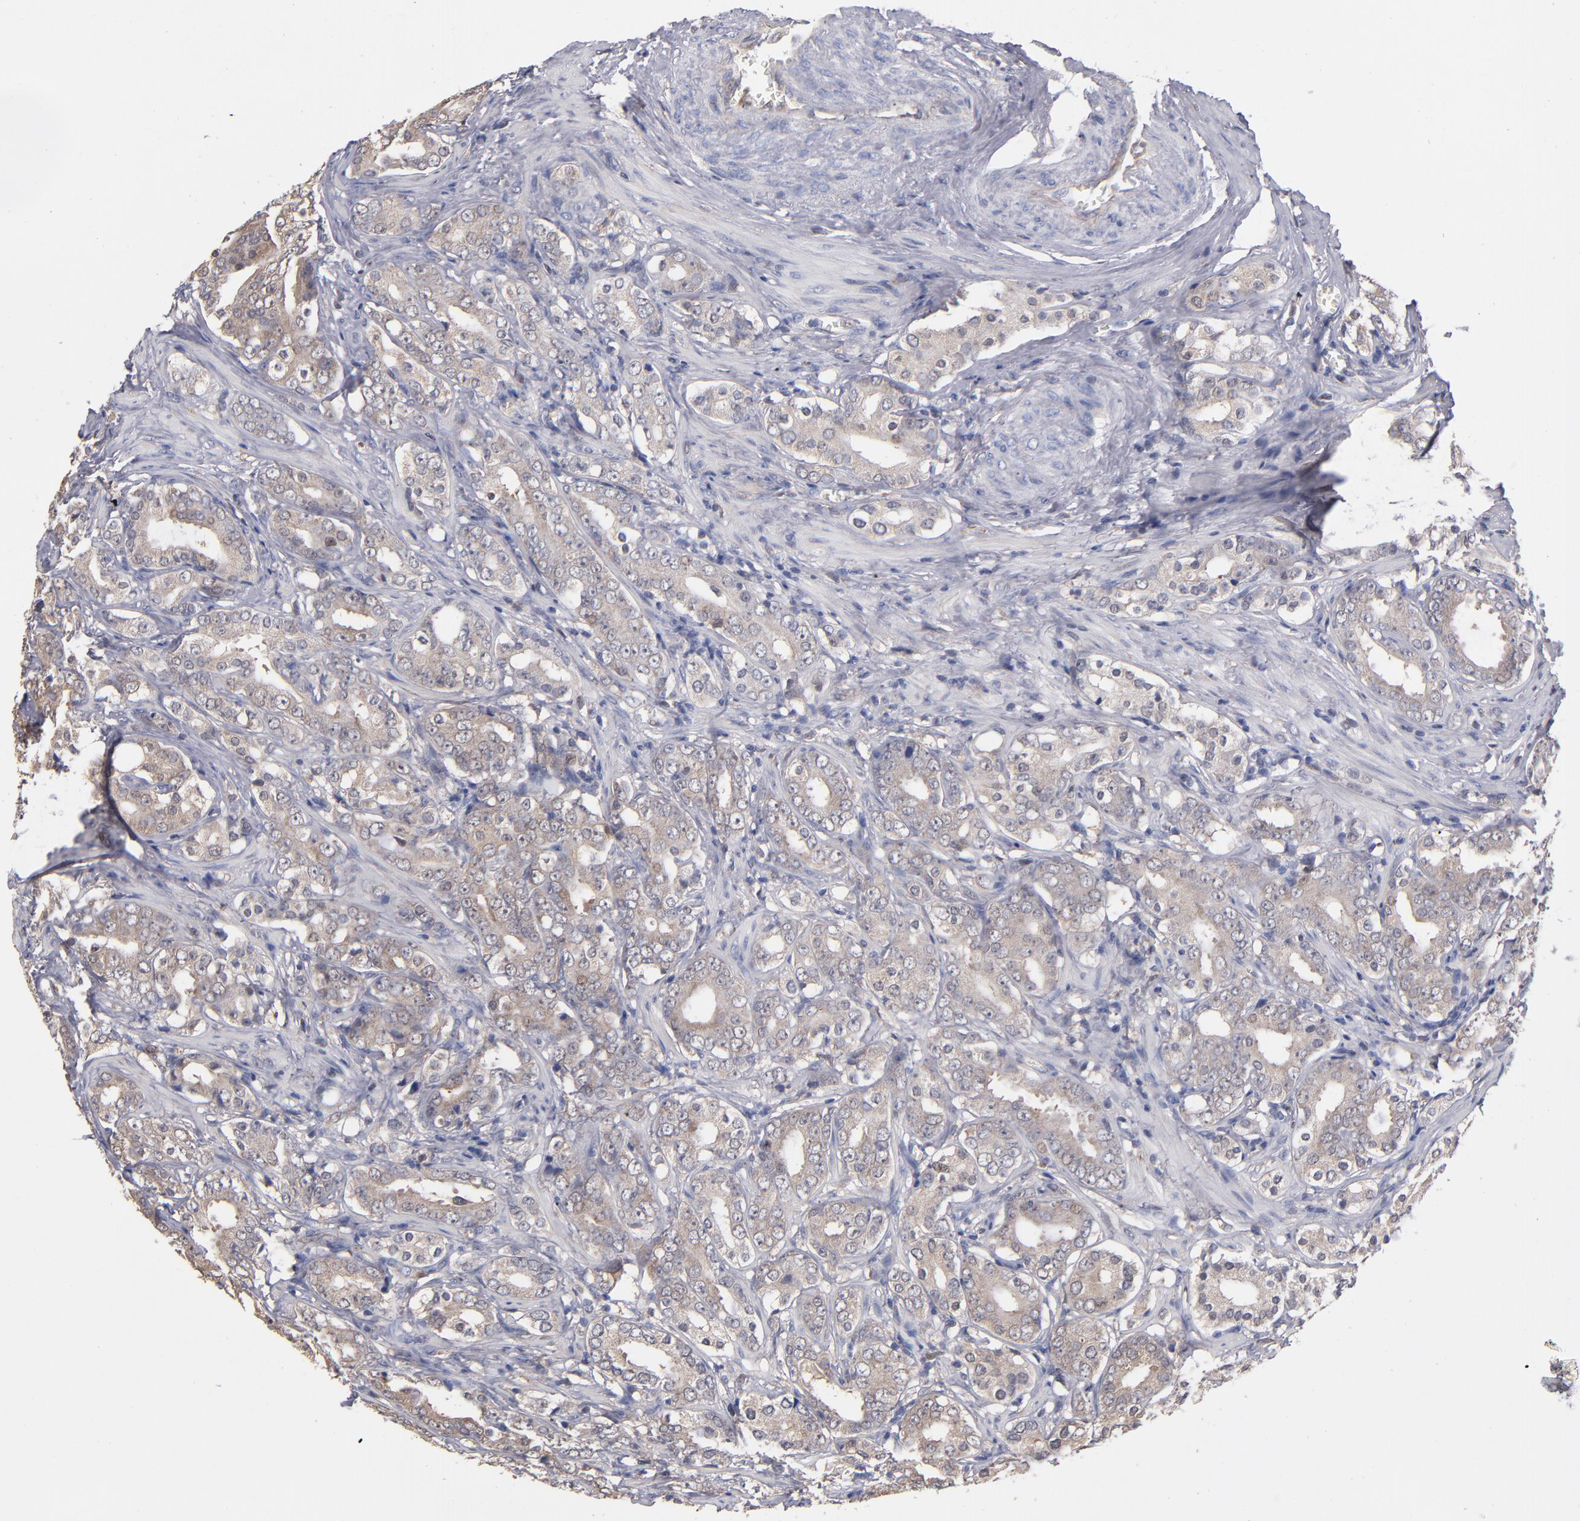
{"staining": {"intensity": "weak", "quantity": ">75%", "location": "cytoplasmic/membranous"}, "tissue": "prostate cancer", "cell_type": "Tumor cells", "image_type": "cancer", "snomed": [{"axis": "morphology", "description": "Adenocarcinoma, Low grade"}, {"axis": "topography", "description": "Prostate"}], "caption": "High-power microscopy captured an IHC image of prostate cancer (low-grade adenocarcinoma), revealing weak cytoplasmic/membranous positivity in approximately >75% of tumor cells.", "gene": "GMFG", "patient": {"sex": "male", "age": 59}}